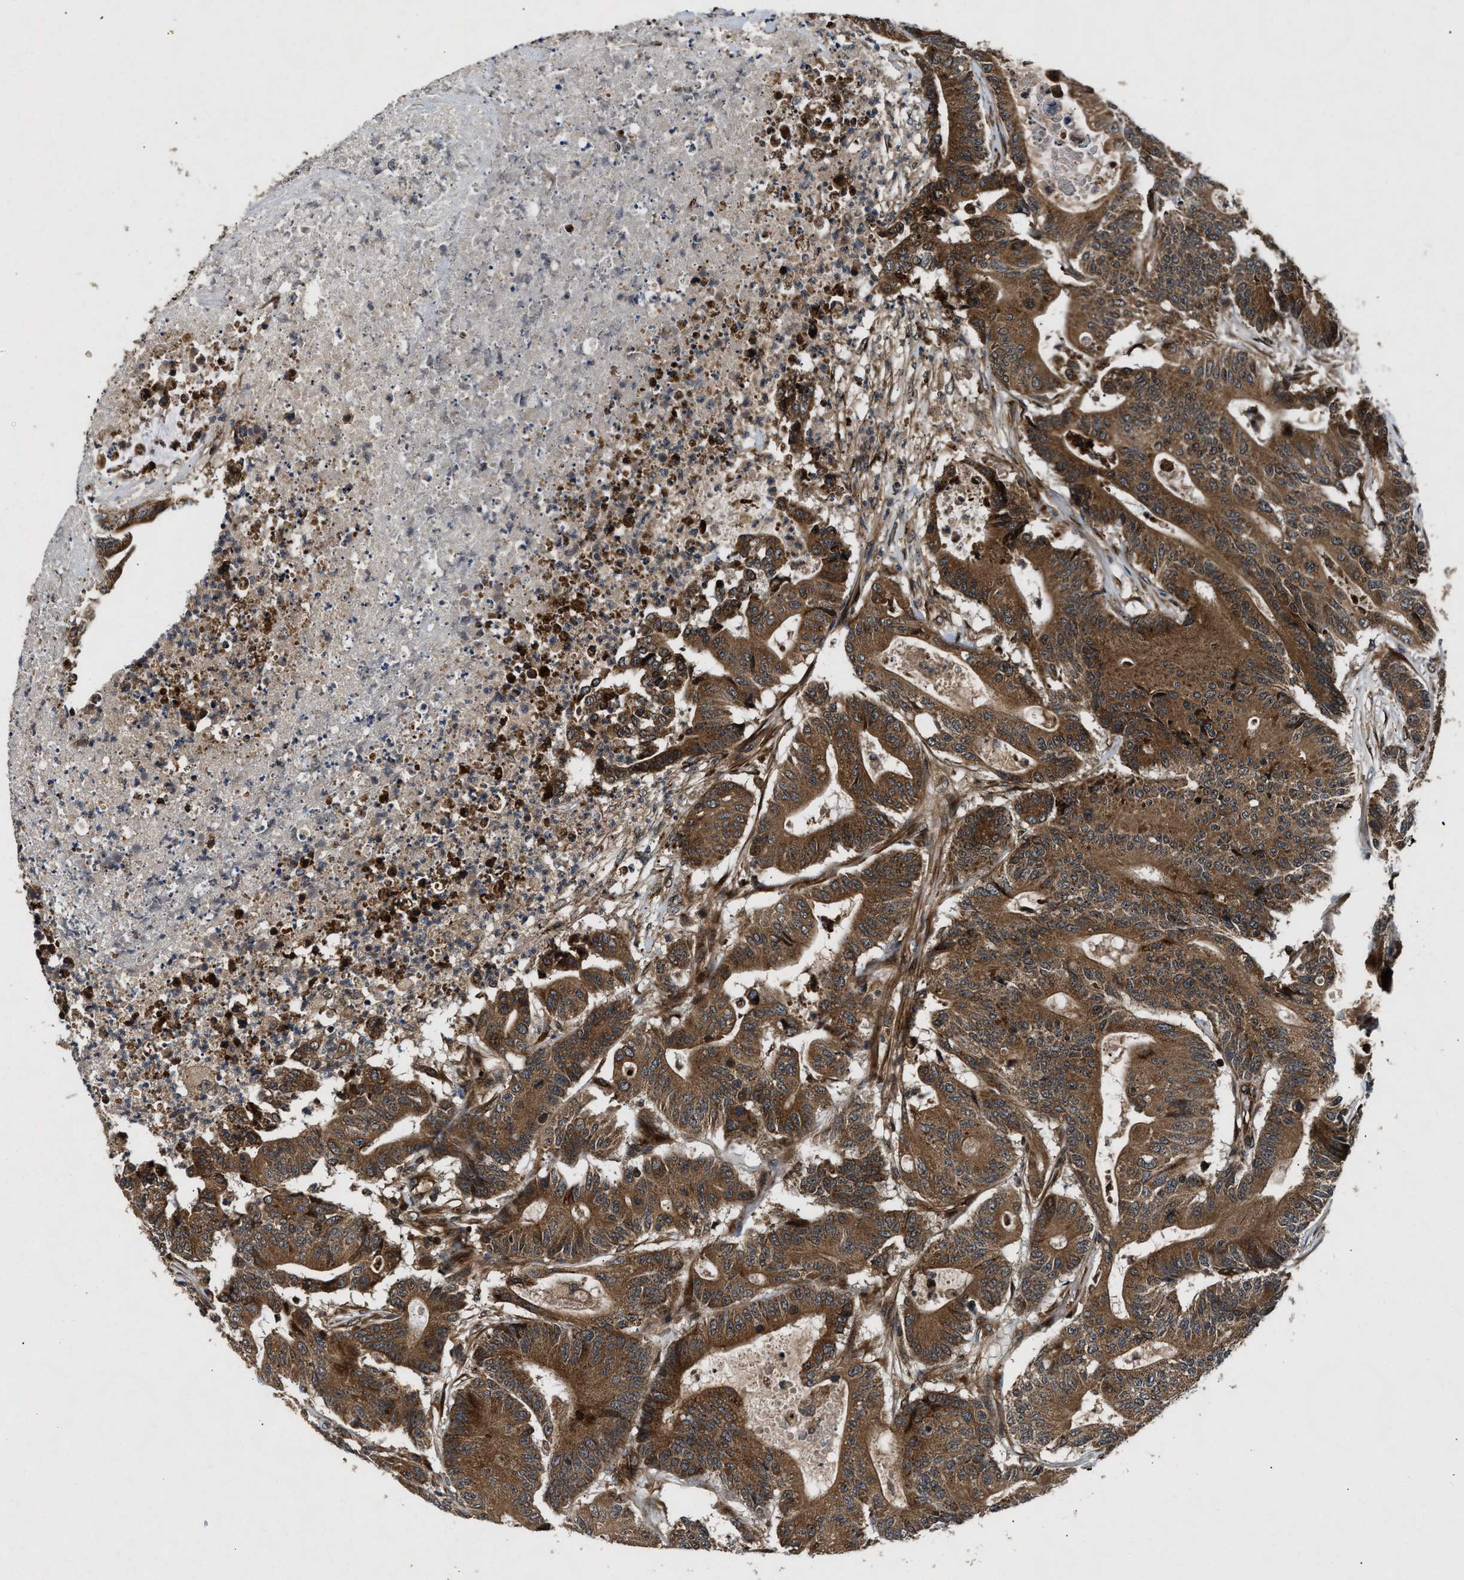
{"staining": {"intensity": "strong", "quantity": ">75%", "location": "cytoplasmic/membranous"}, "tissue": "colorectal cancer", "cell_type": "Tumor cells", "image_type": "cancer", "snomed": [{"axis": "morphology", "description": "Adenocarcinoma, NOS"}, {"axis": "topography", "description": "Colon"}], "caption": "This histopathology image demonstrates immunohistochemistry (IHC) staining of adenocarcinoma (colorectal), with high strong cytoplasmic/membranous positivity in approximately >75% of tumor cells.", "gene": "PNPLA8", "patient": {"sex": "female", "age": 84}}